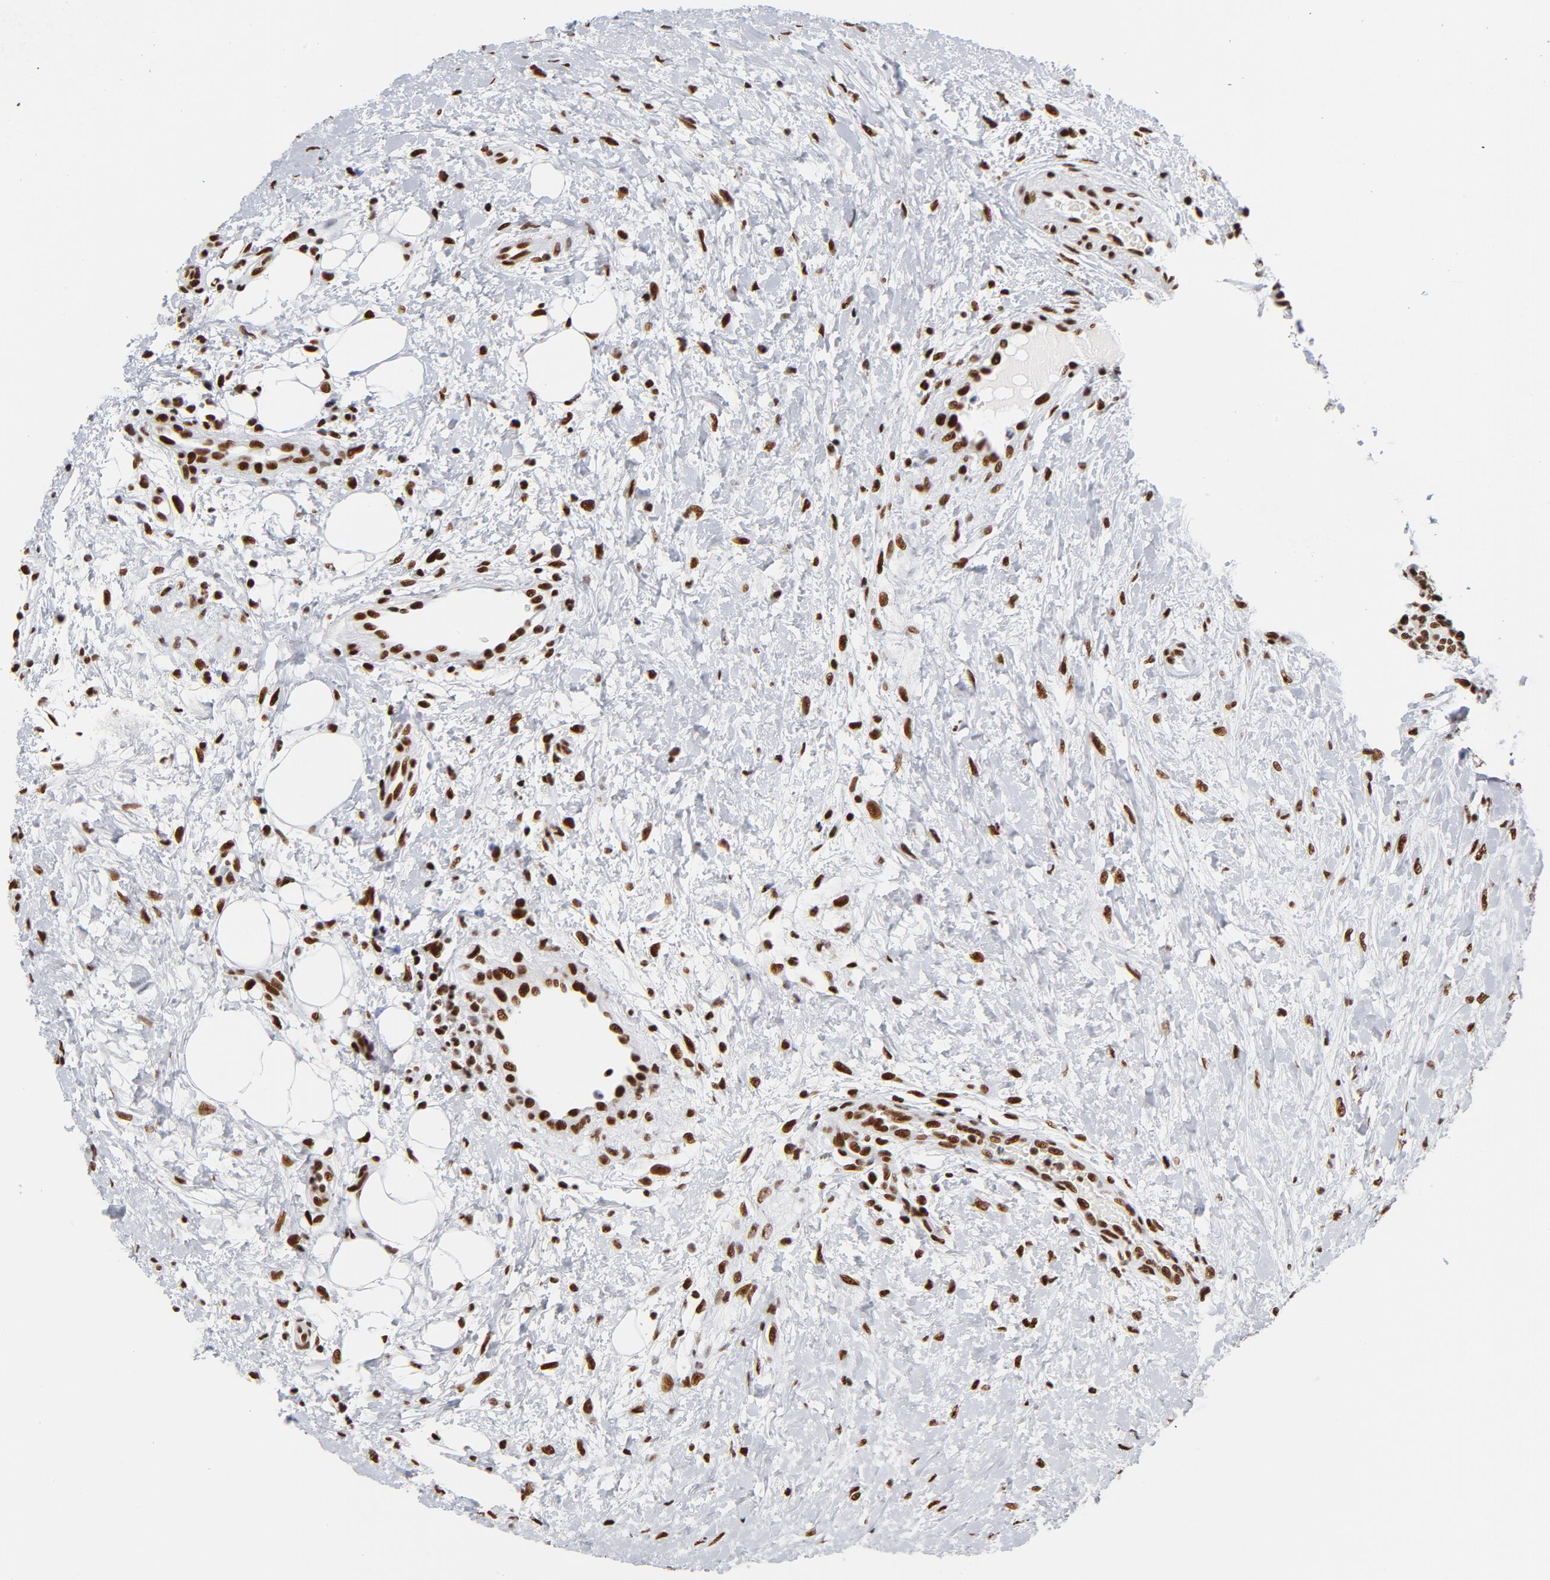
{"staining": {"intensity": "strong", "quantity": ">75%", "location": "nuclear"}, "tissue": "lymphoma", "cell_type": "Tumor cells", "image_type": "cancer", "snomed": [{"axis": "morphology", "description": "Malignant lymphoma, non-Hodgkin's type, Low grade"}, {"axis": "topography", "description": "Lymph node"}], "caption": "Immunohistochemistry (IHC) of human lymphoma demonstrates high levels of strong nuclear staining in about >75% of tumor cells.", "gene": "XRCC5", "patient": {"sex": "female", "age": 76}}